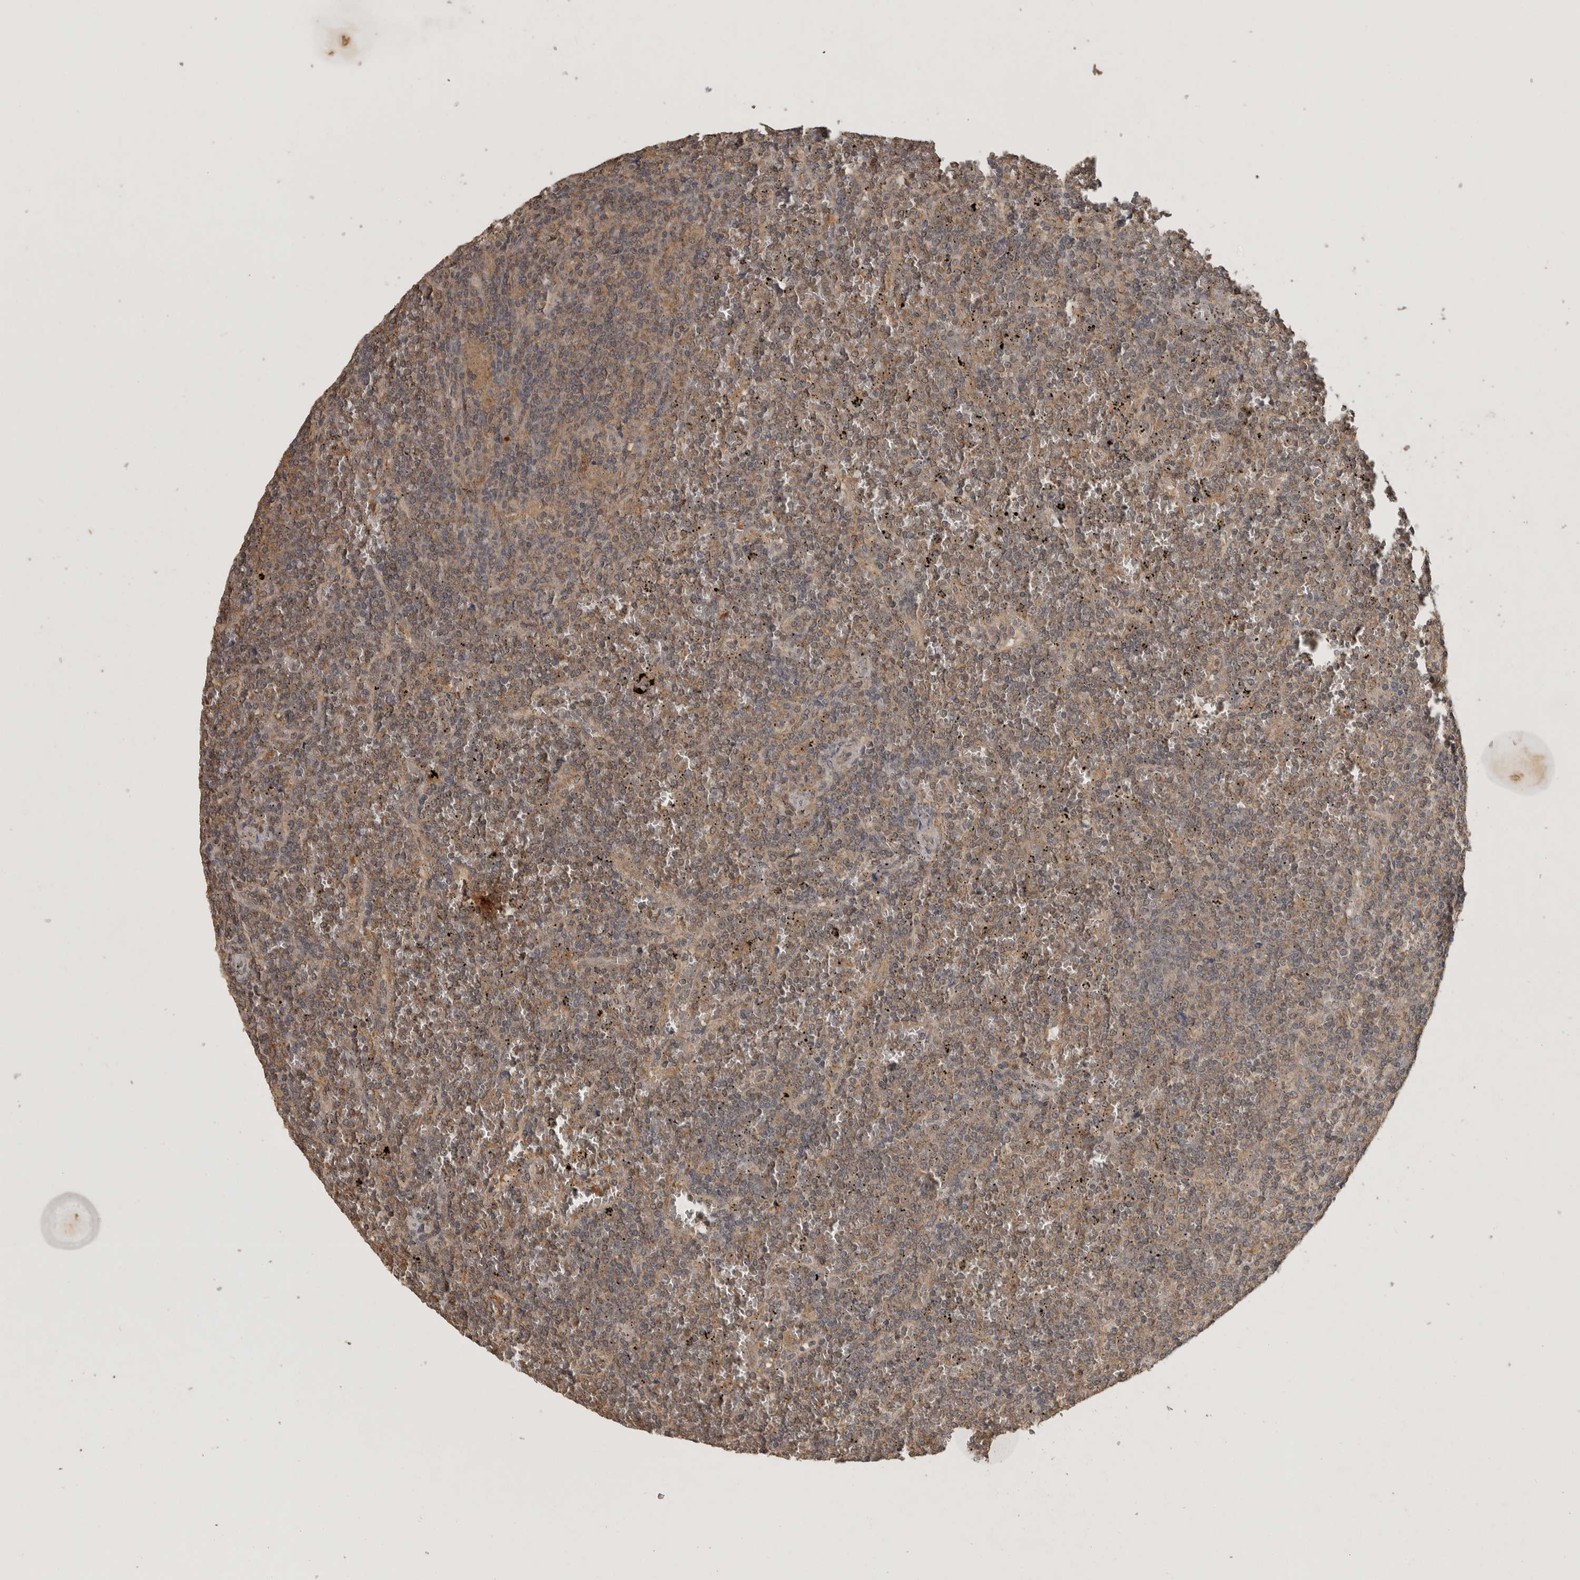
{"staining": {"intensity": "weak", "quantity": ">75%", "location": "cytoplasmic/membranous"}, "tissue": "lymphoma", "cell_type": "Tumor cells", "image_type": "cancer", "snomed": [{"axis": "morphology", "description": "Malignant lymphoma, non-Hodgkin's type, Low grade"}, {"axis": "topography", "description": "Spleen"}], "caption": "Lymphoma stained for a protein (brown) shows weak cytoplasmic/membranous positive positivity in approximately >75% of tumor cells.", "gene": "ADAMTS4", "patient": {"sex": "female", "age": 19}}